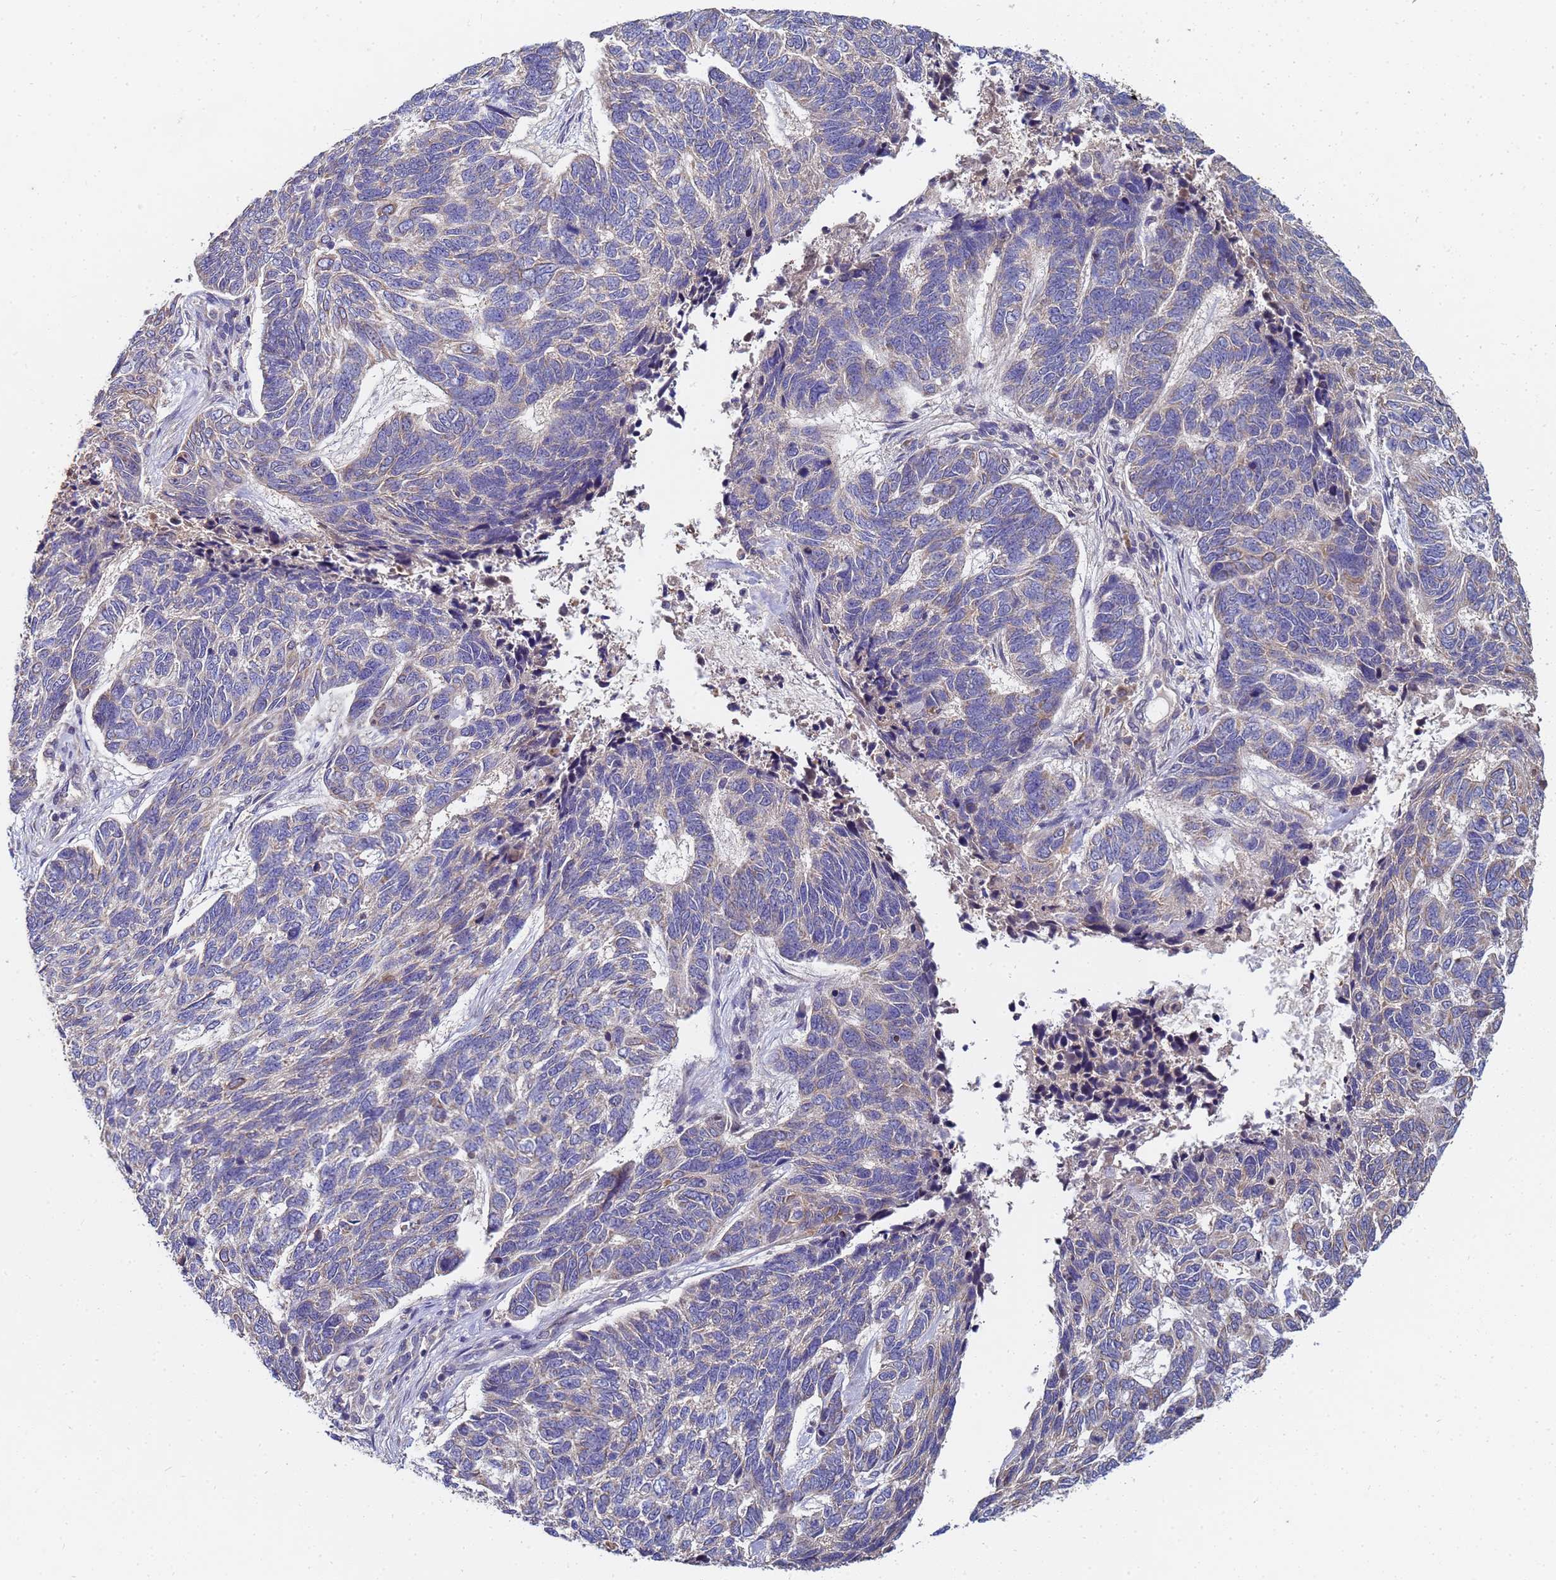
{"staining": {"intensity": "negative", "quantity": "none", "location": "none"}, "tissue": "skin cancer", "cell_type": "Tumor cells", "image_type": "cancer", "snomed": [{"axis": "morphology", "description": "Basal cell carcinoma"}, {"axis": "topography", "description": "Skin"}], "caption": "Immunohistochemistry micrograph of neoplastic tissue: human basal cell carcinoma (skin) stained with DAB shows no significant protein staining in tumor cells.", "gene": "C5orf34", "patient": {"sex": "female", "age": 65}}